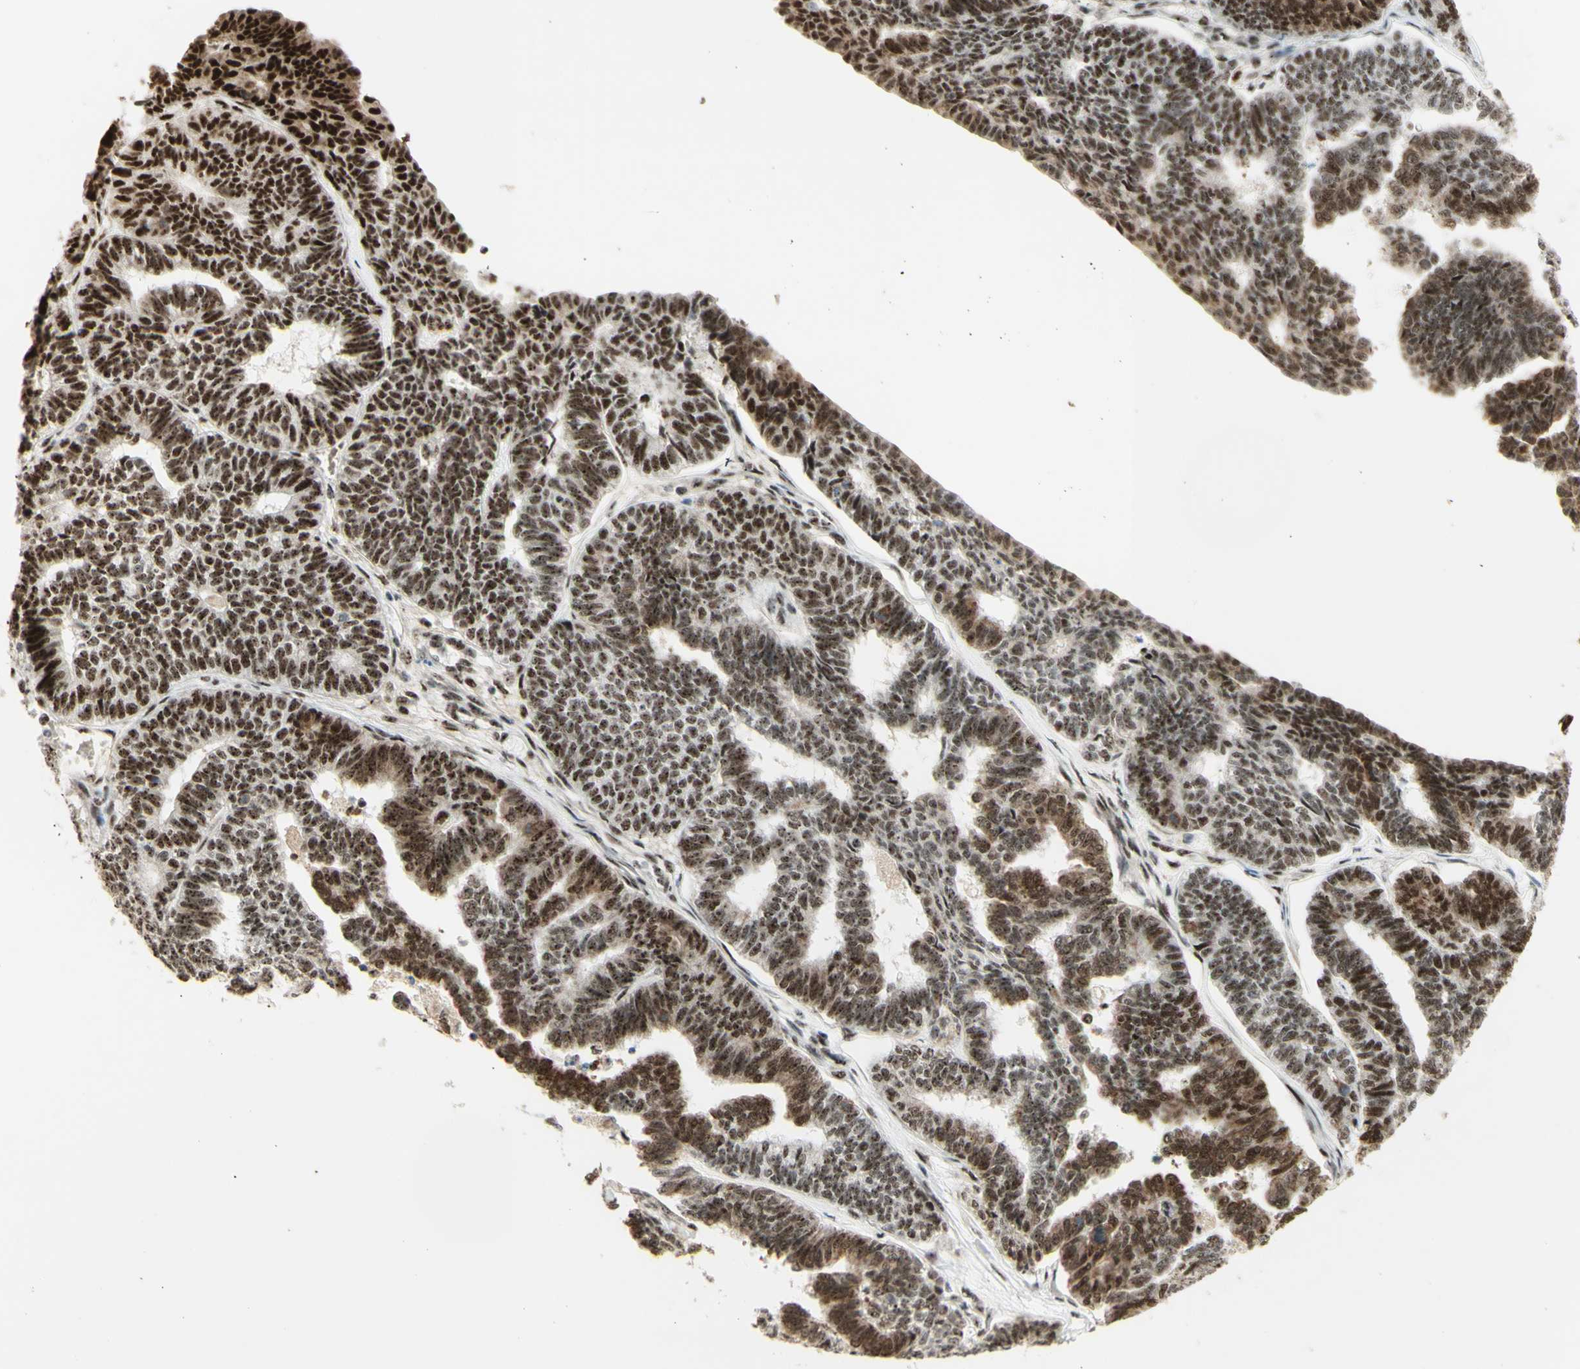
{"staining": {"intensity": "strong", "quantity": "25%-75%", "location": "nuclear"}, "tissue": "endometrial cancer", "cell_type": "Tumor cells", "image_type": "cancer", "snomed": [{"axis": "morphology", "description": "Adenocarcinoma, NOS"}, {"axis": "topography", "description": "Endometrium"}], "caption": "There is high levels of strong nuclear staining in tumor cells of endometrial adenocarcinoma, as demonstrated by immunohistochemical staining (brown color).", "gene": "DHX9", "patient": {"sex": "female", "age": 70}}